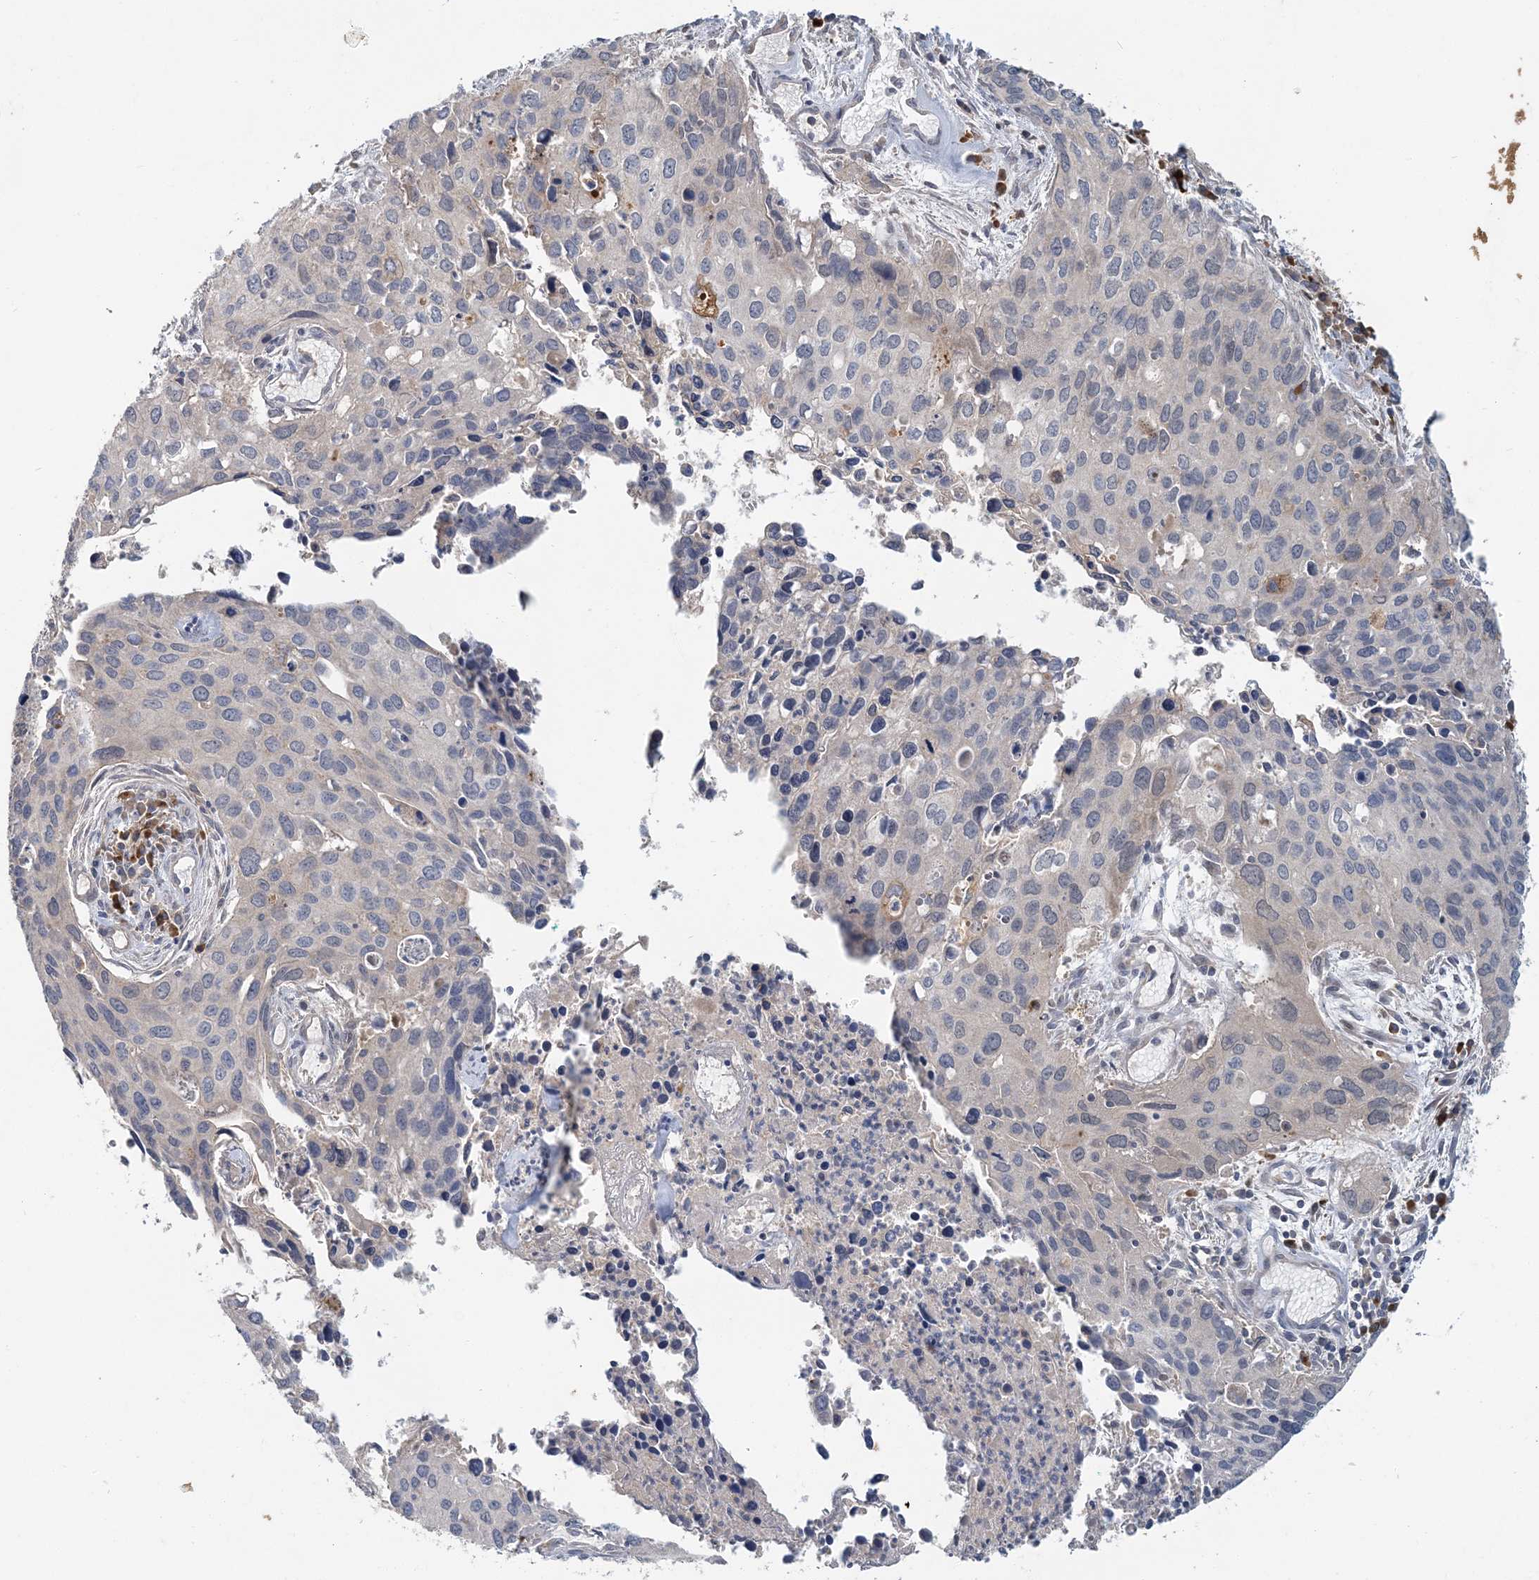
{"staining": {"intensity": "negative", "quantity": "none", "location": "none"}, "tissue": "cervical cancer", "cell_type": "Tumor cells", "image_type": "cancer", "snomed": [{"axis": "morphology", "description": "Squamous cell carcinoma, NOS"}, {"axis": "topography", "description": "Cervix"}], "caption": "This is a image of immunohistochemistry (IHC) staining of cervical cancer (squamous cell carcinoma), which shows no positivity in tumor cells.", "gene": "RNF25", "patient": {"sex": "female", "age": 55}}